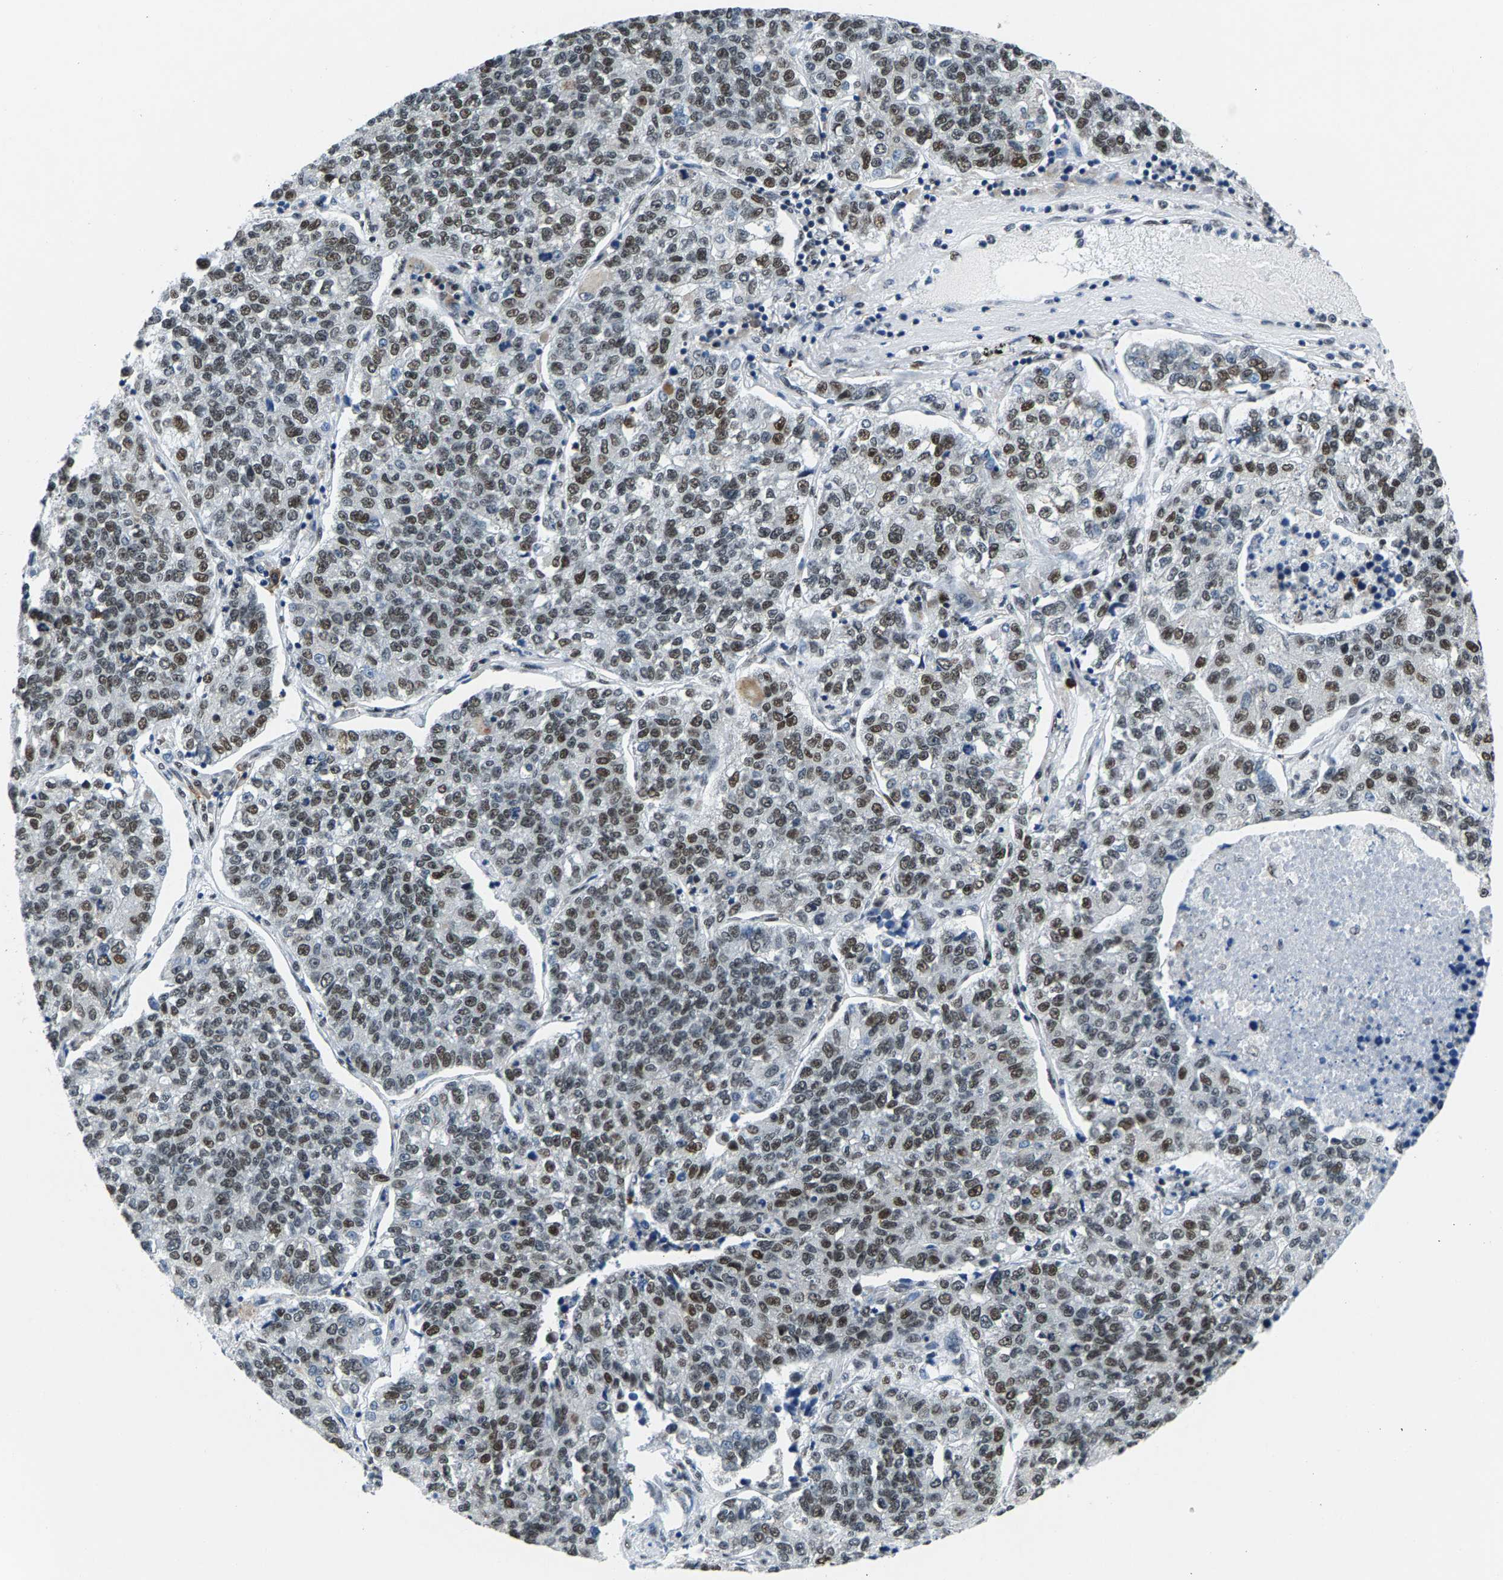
{"staining": {"intensity": "moderate", "quantity": ">75%", "location": "nuclear"}, "tissue": "lung cancer", "cell_type": "Tumor cells", "image_type": "cancer", "snomed": [{"axis": "morphology", "description": "Adenocarcinoma, NOS"}, {"axis": "topography", "description": "Lung"}], "caption": "There is medium levels of moderate nuclear positivity in tumor cells of lung adenocarcinoma, as demonstrated by immunohistochemical staining (brown color).", "gene": "ATF2", "patient": {"sex": "male", "age": 49}}